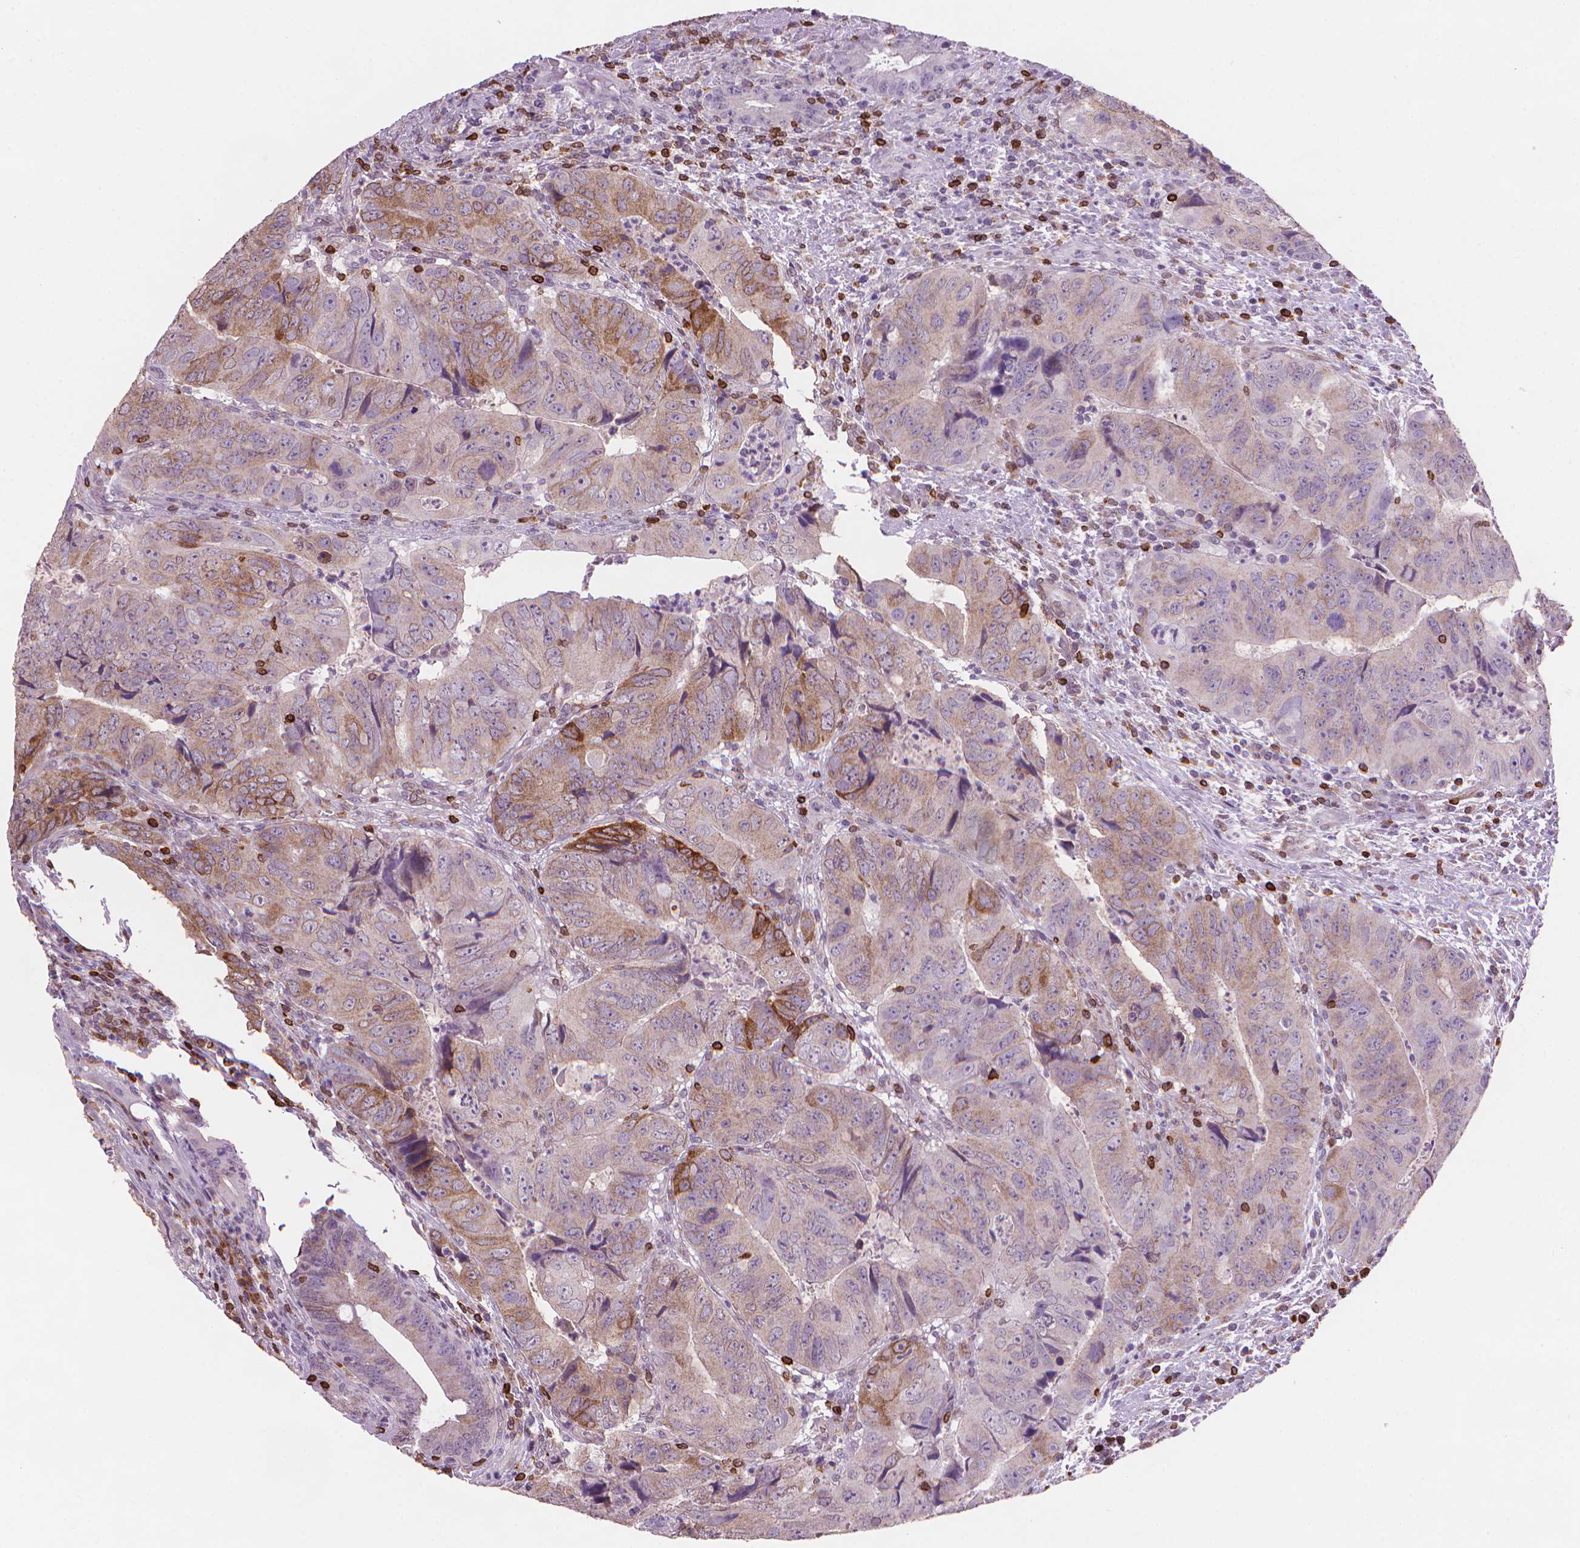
{"staining": {"intensity": "weak", "quantity": "25%-75%", "location": "cytoplasmic/membranous"}, "tissue": "colorectal cancer", "cell_type": "Tumor cells", "image_type": "cancer", "snomed": [{"axis": "morphology", "description": "Adenocarcinoma, NOS"}, {"axis": "topography", "description": "Colon"}], "caption": "Protein staining of adenocarcinoma (colorectal) tissue displays weak cytoplasmic/membranous staining in about 25%-75% of tumor cells.", "gene": "BCL2", "patient": {"sex": "male", "age": 79}}